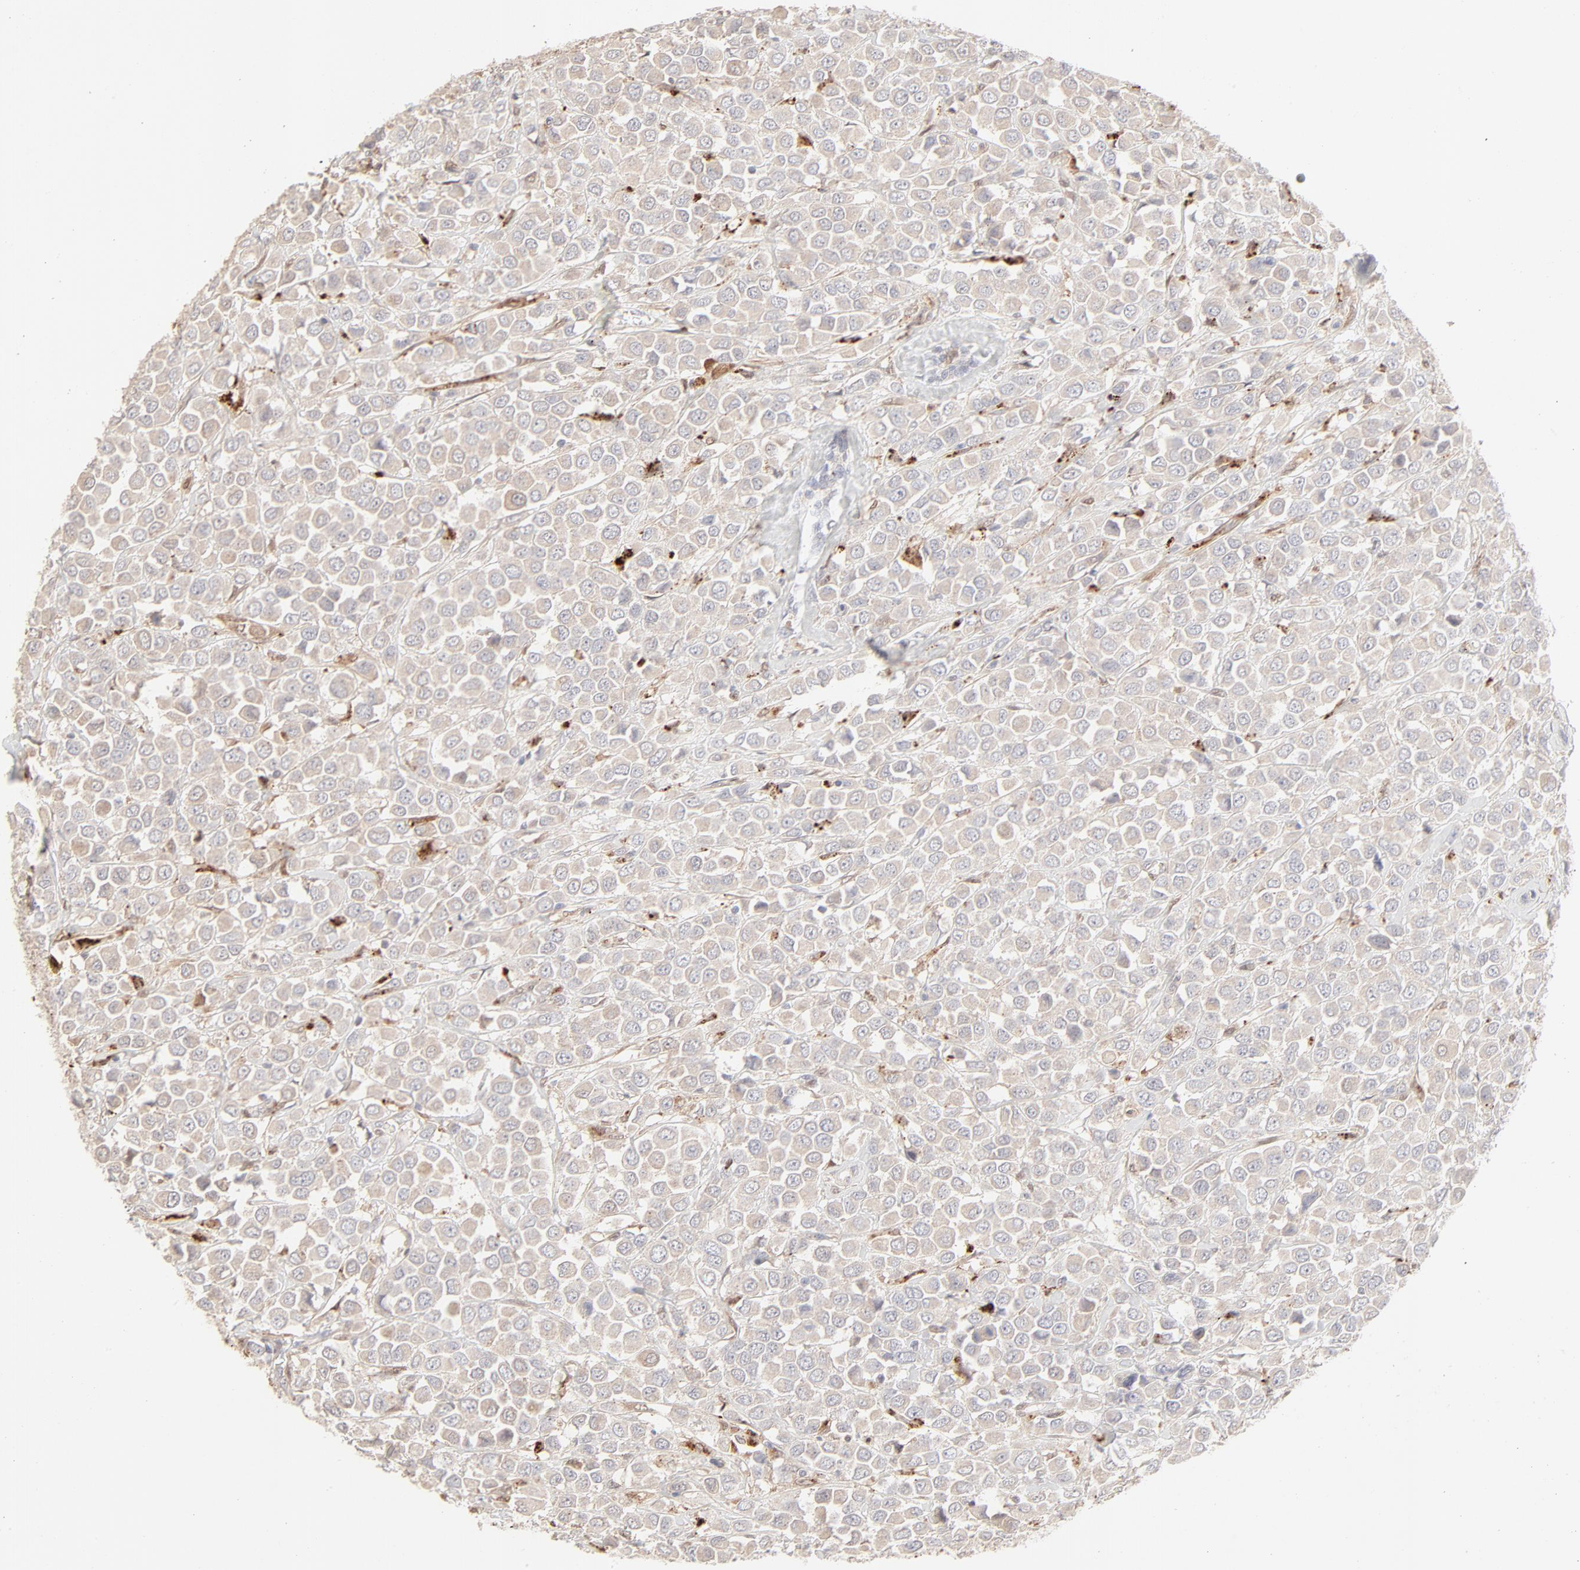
{"staining": {"intensity": "weak", "quantity": ">75%", "location": "cytoplasmic/membranous"}, "tissue": "breast cancer", "cell_type": "Tumor cells", "image_type": "cancer", "snomed": [{"axis": "morphology", "description": "Duct carcinoma"}, {"axis": "topography", "description": "Breast"}], "caption": "Infiltrating ductal carcinoma (breast) was stained to show a protein in brown. There is low levels of weak cytoplasmic/membranous expression in about >75% of tumor cells.", "gene": "LGALS2", "patient": {"sex": "female", "age": 61}}